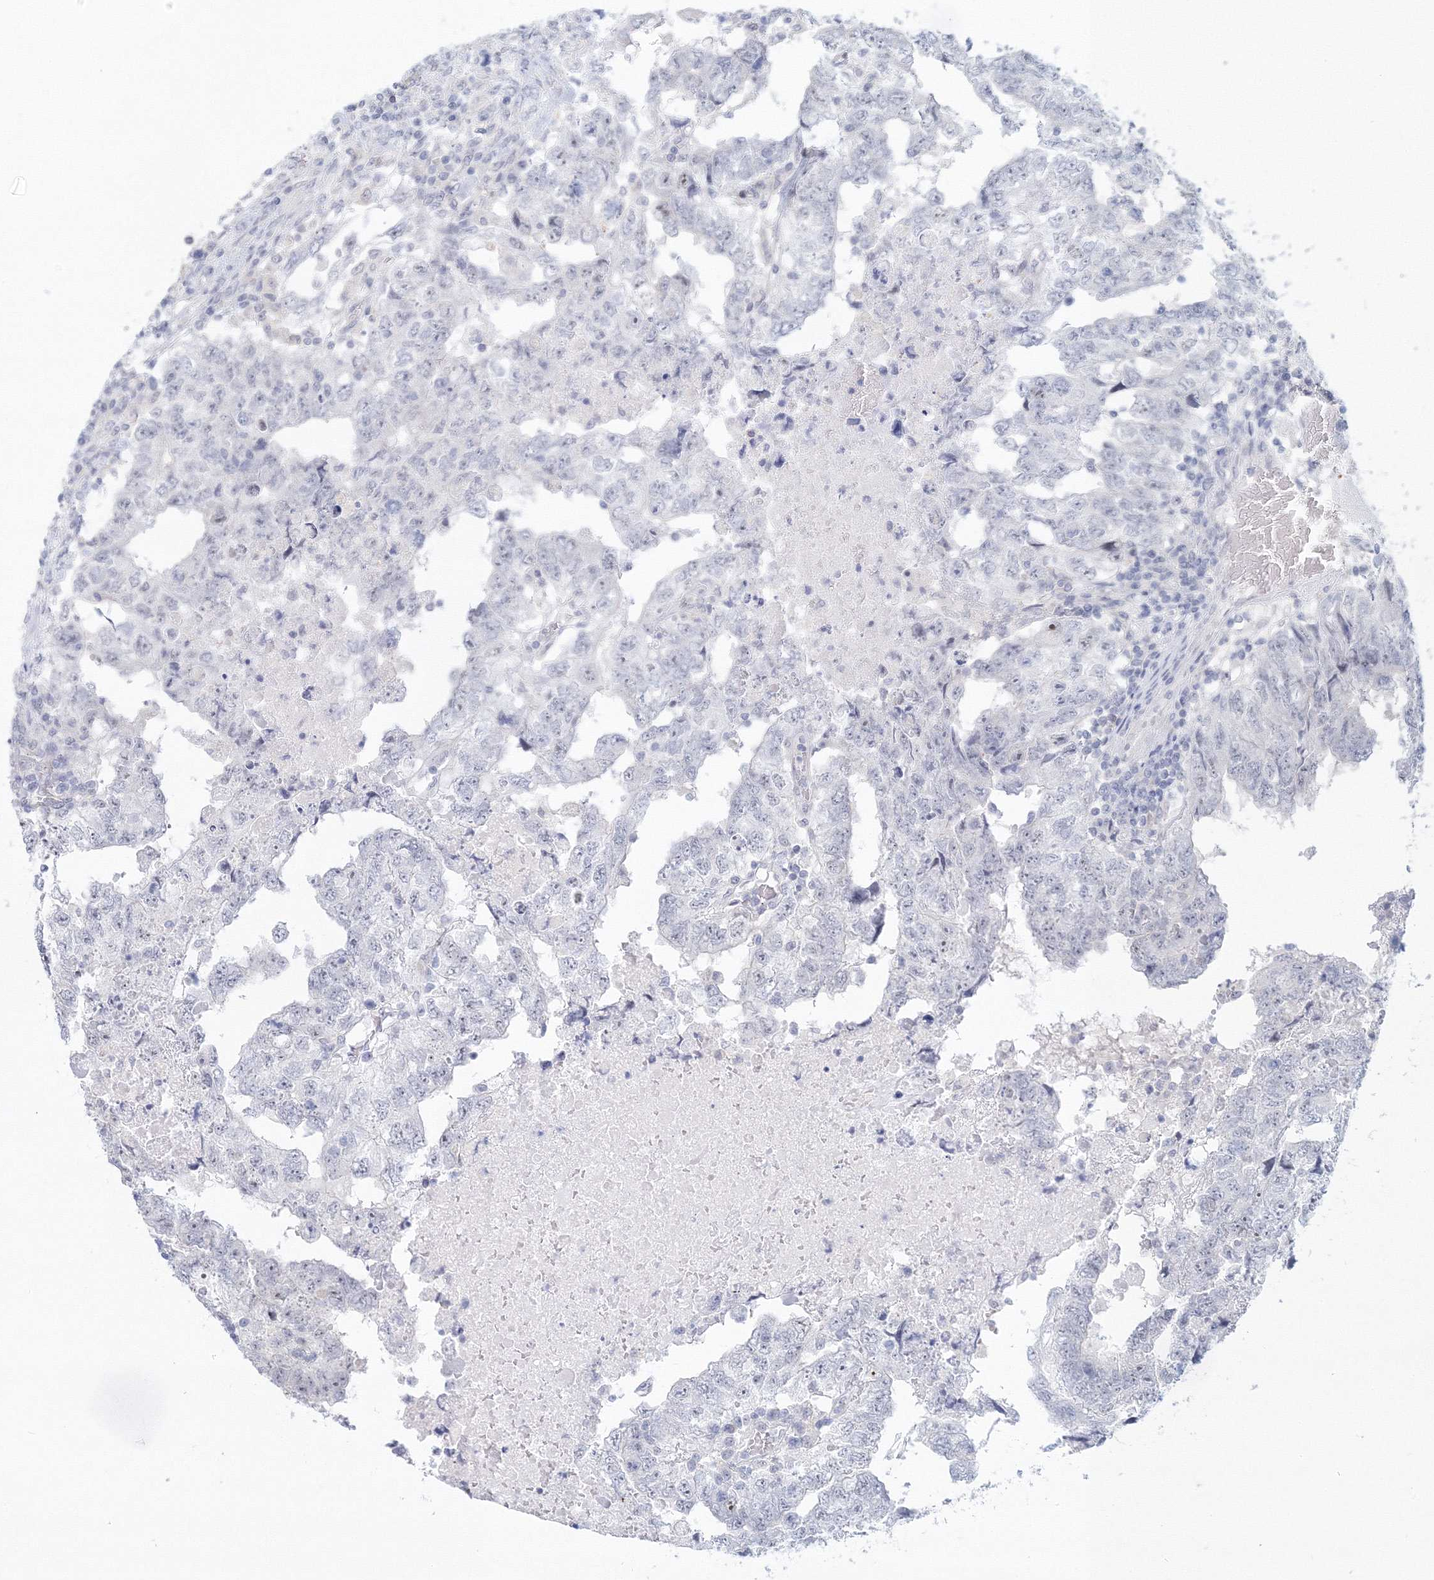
{"staining": {"intensity": "negative", "quantity": "none", "location": "none"}, "tissue": "testis cancer", "cell_type": "Tumor cells", "image_type": "cancer", "snomed": [{"axis": "morphology", "description": "Carcinoma, Embryonal, NOS"}, {"axis": "topography", "description": "Testis"}], "caption": "This histopathology image is of testis embryonal carcinoma stained with IHC to label a protein in brown with the nuclei are counter-stained blue. There is no expression in tumor cells.", "gene": "VSIG1", "patient": {"sex": "male", "age": 36}}